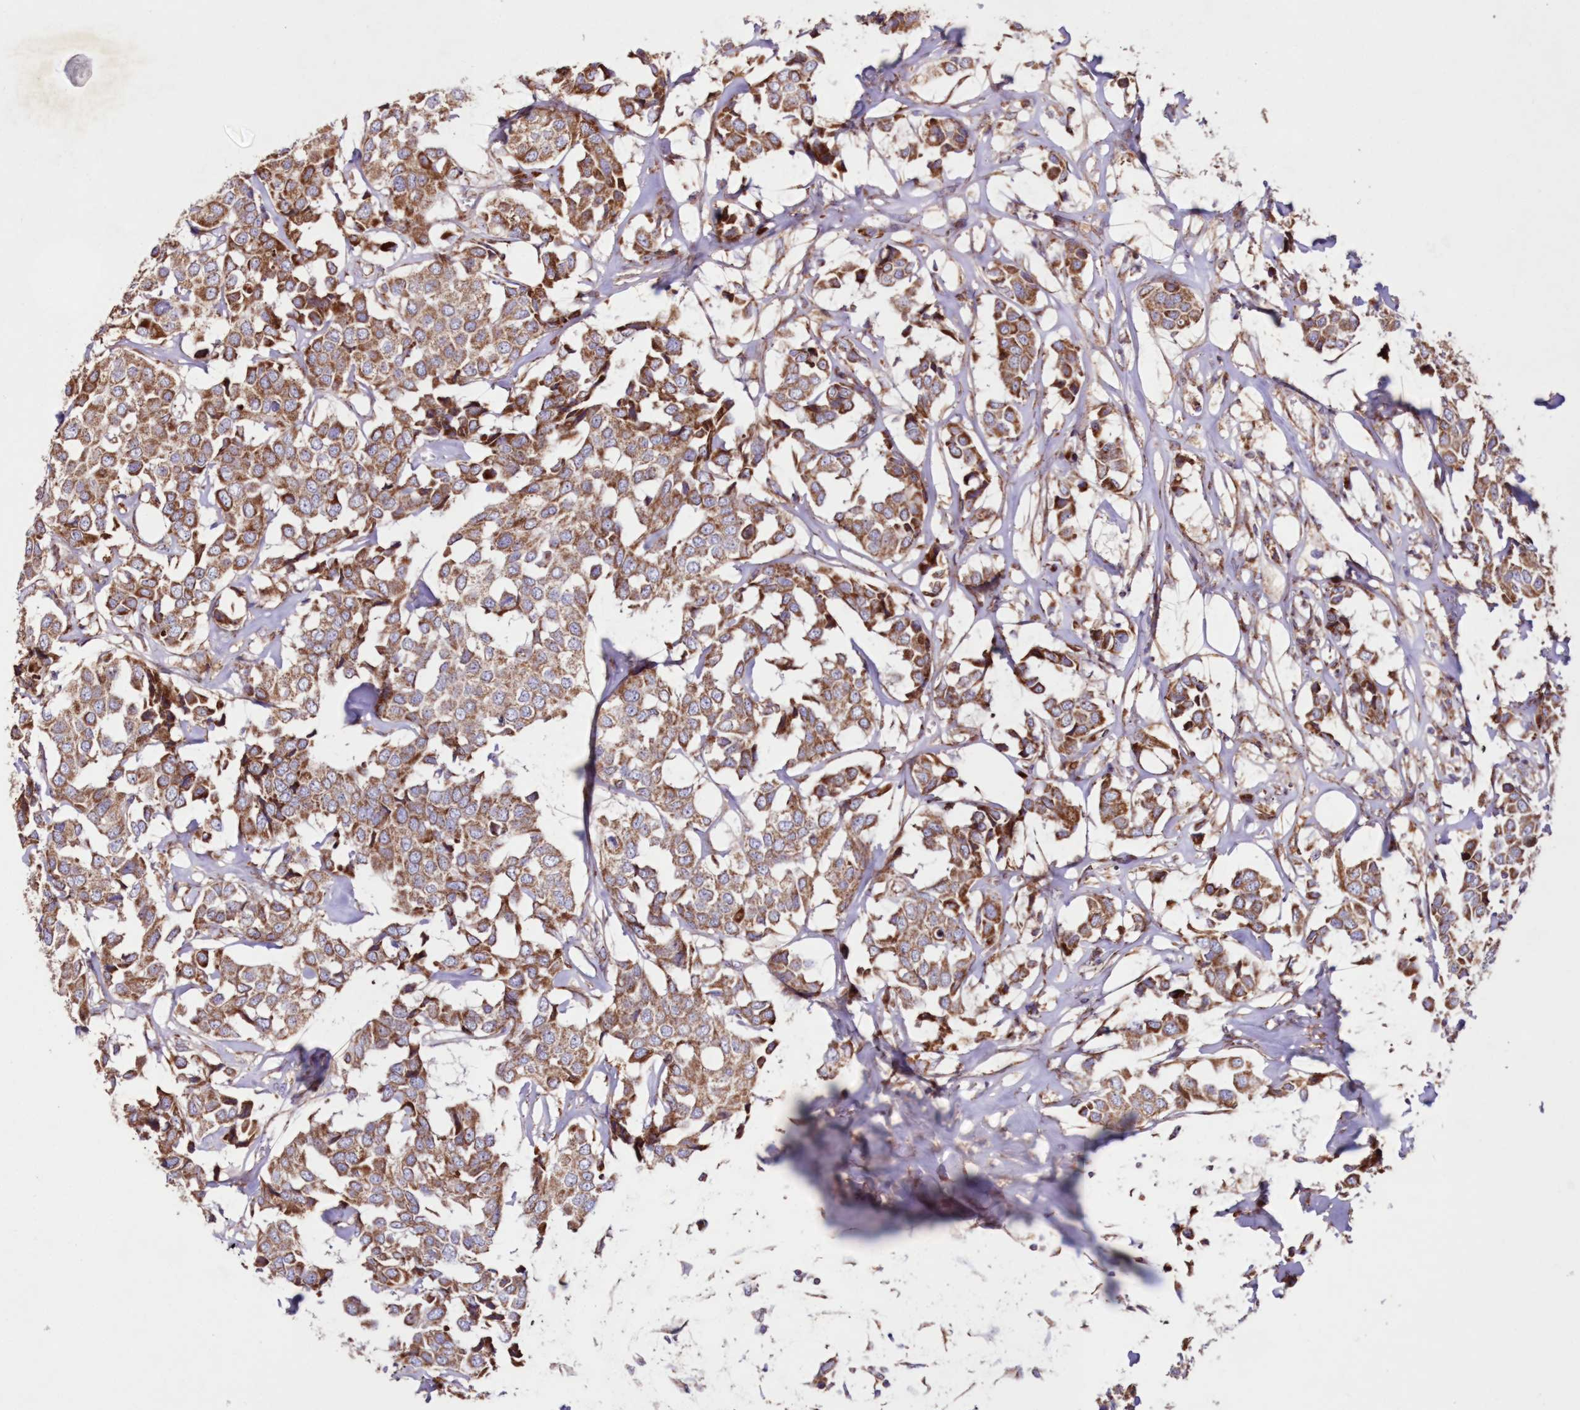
{"staining": {"intensity": "moderate", "quantity": ">75%", "location": "cytoplasmic/membranous"}, "tissue": "breast cancer", "cell_type": "Tumor cells", "image_type": "cancer", "snomed": [{"axis": "morphology", "description": "Duct carcinoma"}, {"axis": "topography", "description": "Breast"}], "caption": "Protein staining of invasive ductal carcinoma (breast) tissue displays moderate cytoplasmic/membranous positivity in about >75% of tumor cells.", "gene": "HADHB", "patient": {"sex": "female", "age": 80}}